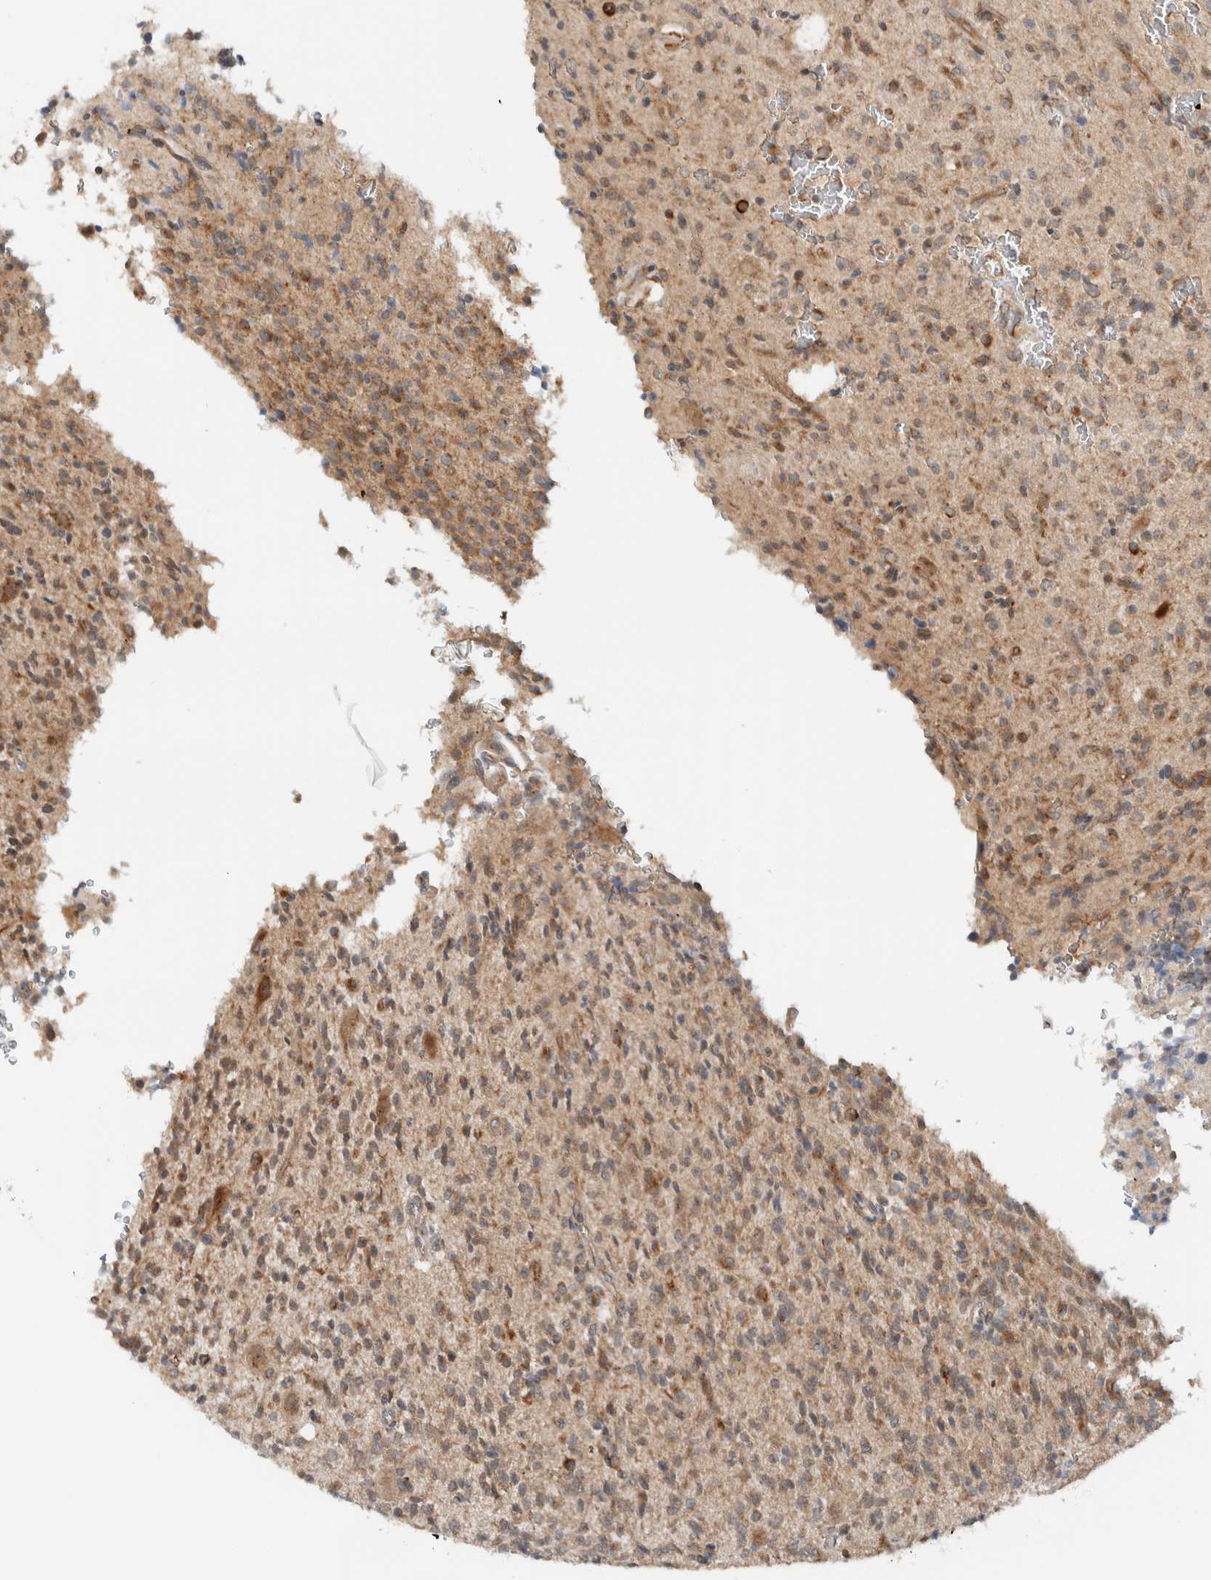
{"staining": {"intensity": "moderate", "quantity": ">75%", "location": "cytoplasmic/membranous"}, "tissue": "glioma", "cell_type": "Tumor cells", "image_type": "cancer", "snomed": [{"axis": "morphology", "description": "Glioma, malignant, High grade"}, {"axis": "topography", "description": "Brain"}], "caption": "This photomicrograph demonstrates immunohistochemistry (IHC) staining of high-grade glioma (malignant), with medium moderate cytoplasmic/membranous expression in approximately >75% of tumor cells.", "gene": "RERE", "patient": {"sex": "male", "age": 34}}